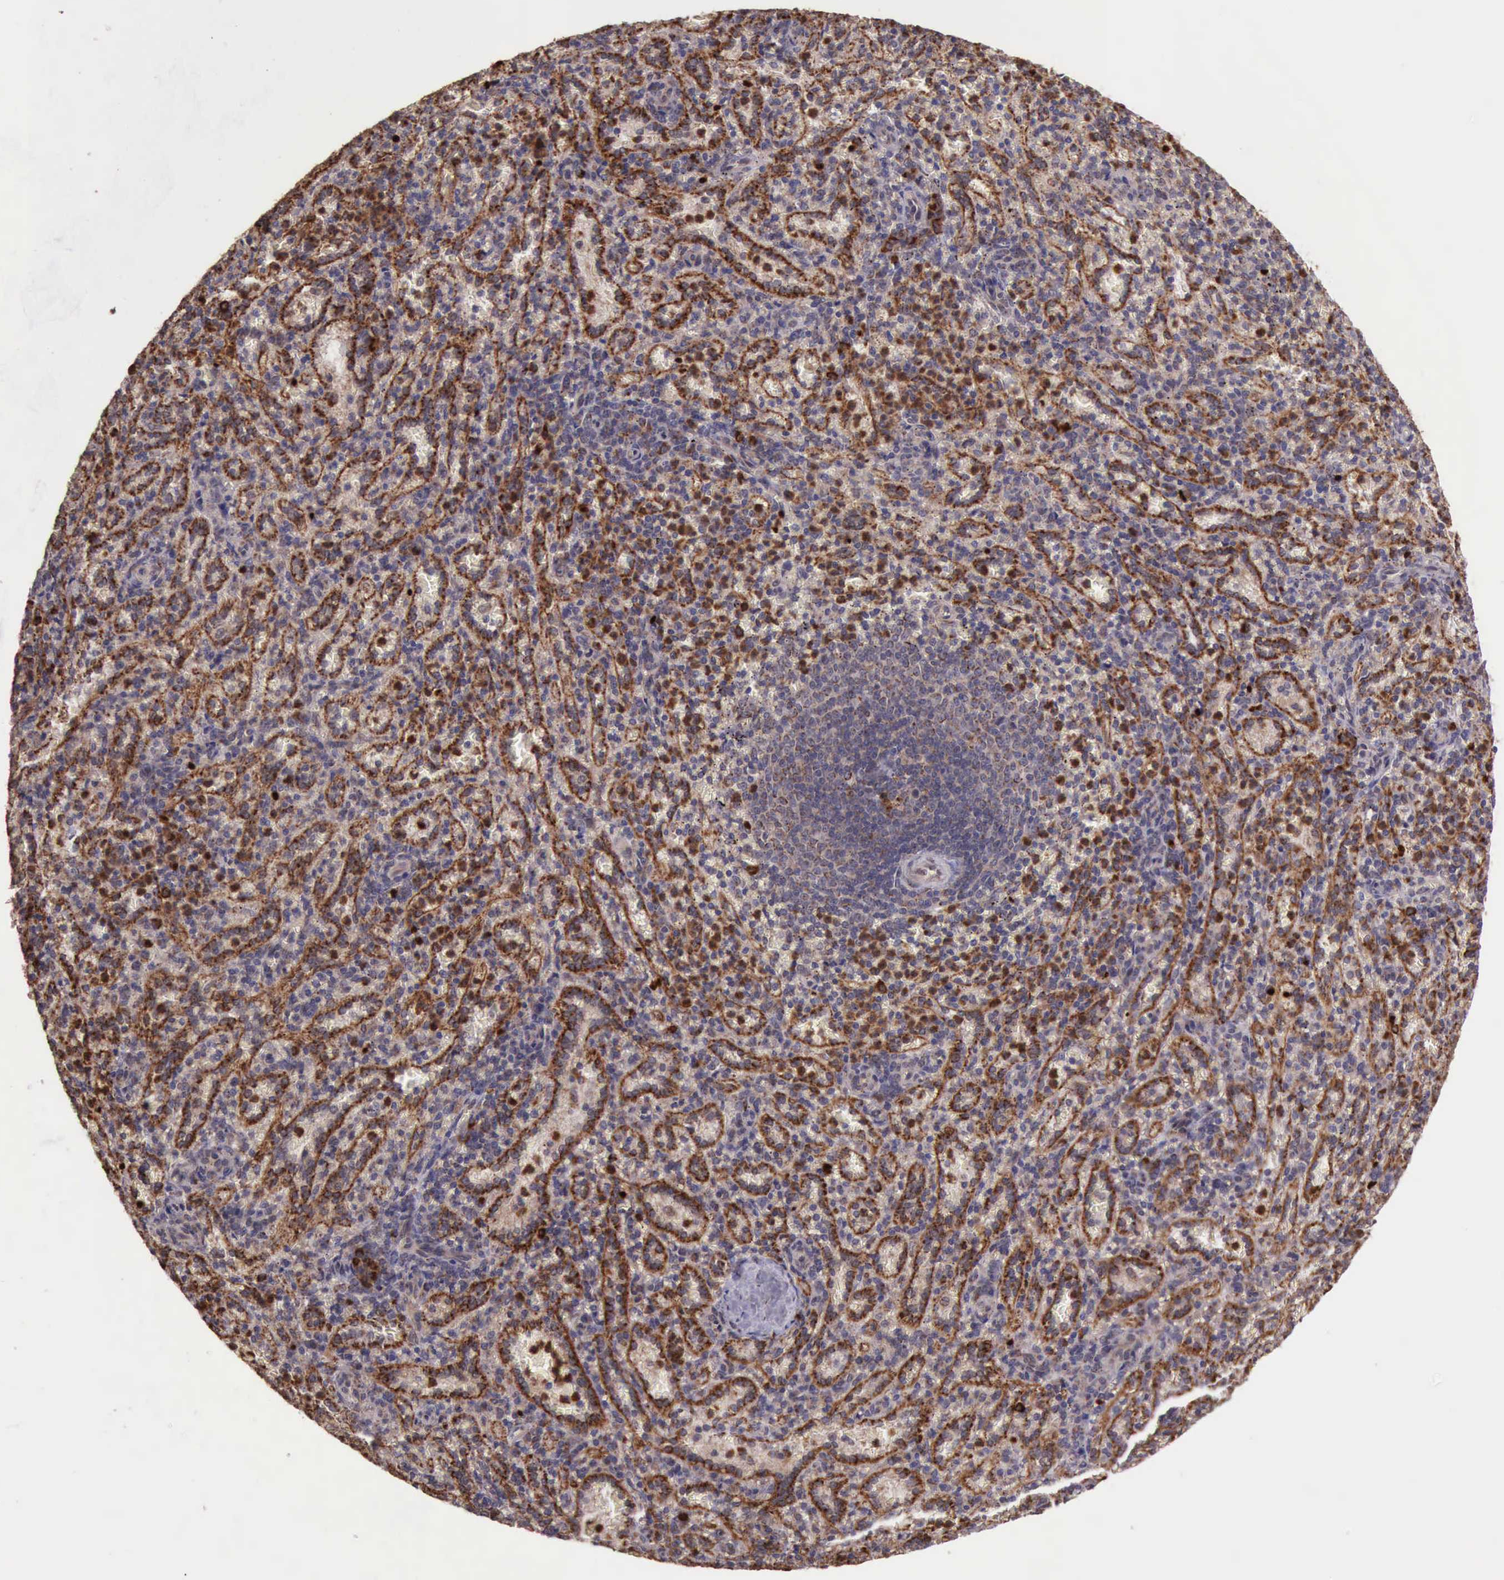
{"staining": {"intensity": "strong", "quantity": "25%-75%", "location": "cytoplasmic/membranous"}, "tissue": "spleen", "cell_type": "Cells in red pulp", "image_type": "normal", "snomed": [{"axis": "morphology", "description": "Normal tissue, NOS"}, {"axis": "topography", "description": "Spleen"}], "caption": "Cells in red pulp show high levels of strong cytoplasmic/membranous staining in approximately 25%-75% of cells in benign spleen. The protein is stained brown, and the nuclei are stained in blue (DAB (3,3'-diaminobenzidine) IHC with brightfield microscopy, high magnification).", "gene": "ARMCX3", "patient": {"sex": "female", "age": 21}}